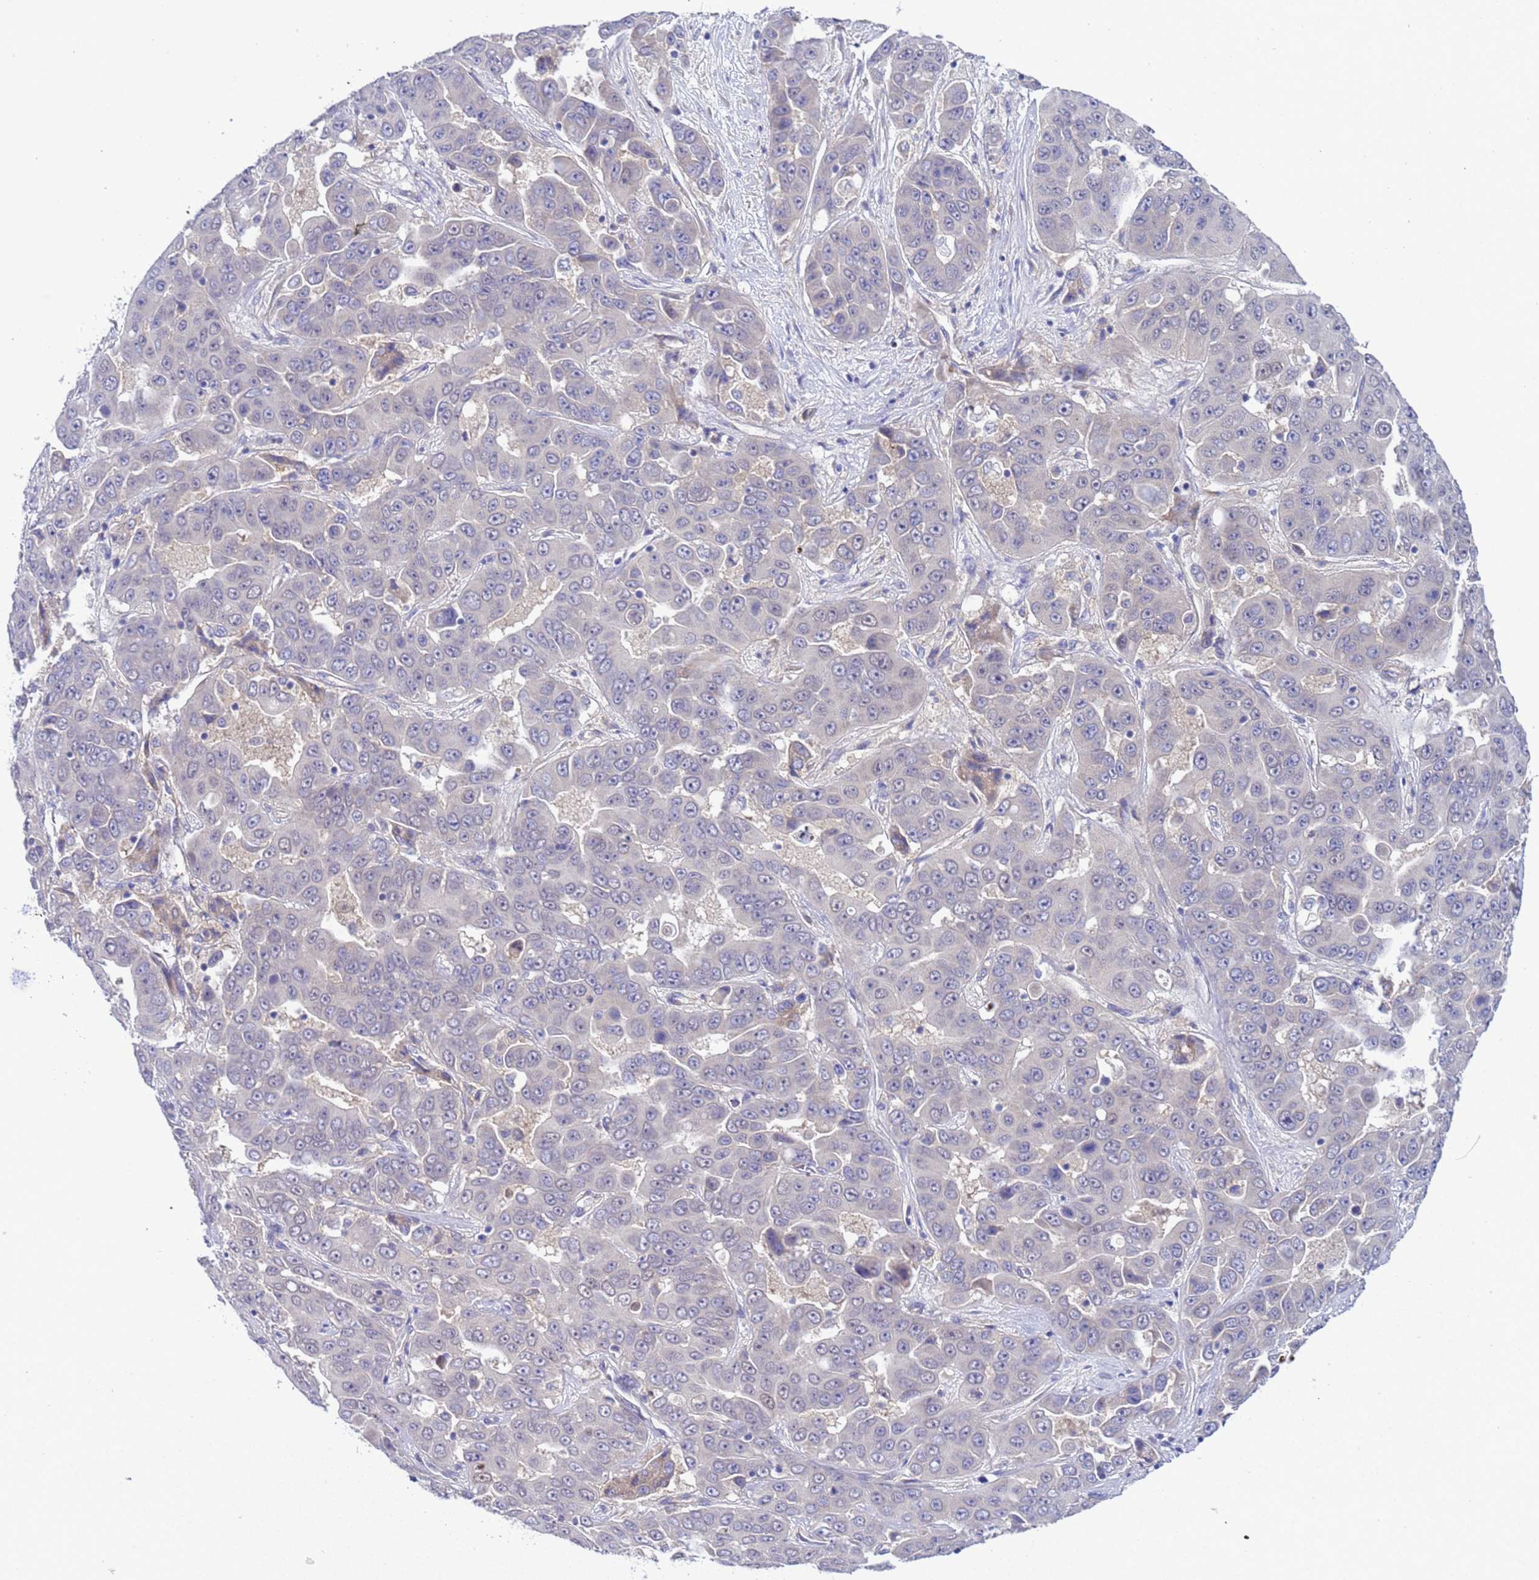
{"staining": {"intensity": "negative", "quantity": "none", "location": "none"}, "tissue": "liver cancer", "cell_type": "Tumor cells", "image_type": "cancer", "snomed": [{"axis": "morphology", "description": "Cholangiocarcinoma"}, {"axis": "topography", "description": "Liver"}], "caption": "Photomicrograph shows no protein staining in tumor cells of liver cancer tissue.", "gene": "RC3H2", "patient": {"sex": "female", "age": 52}}